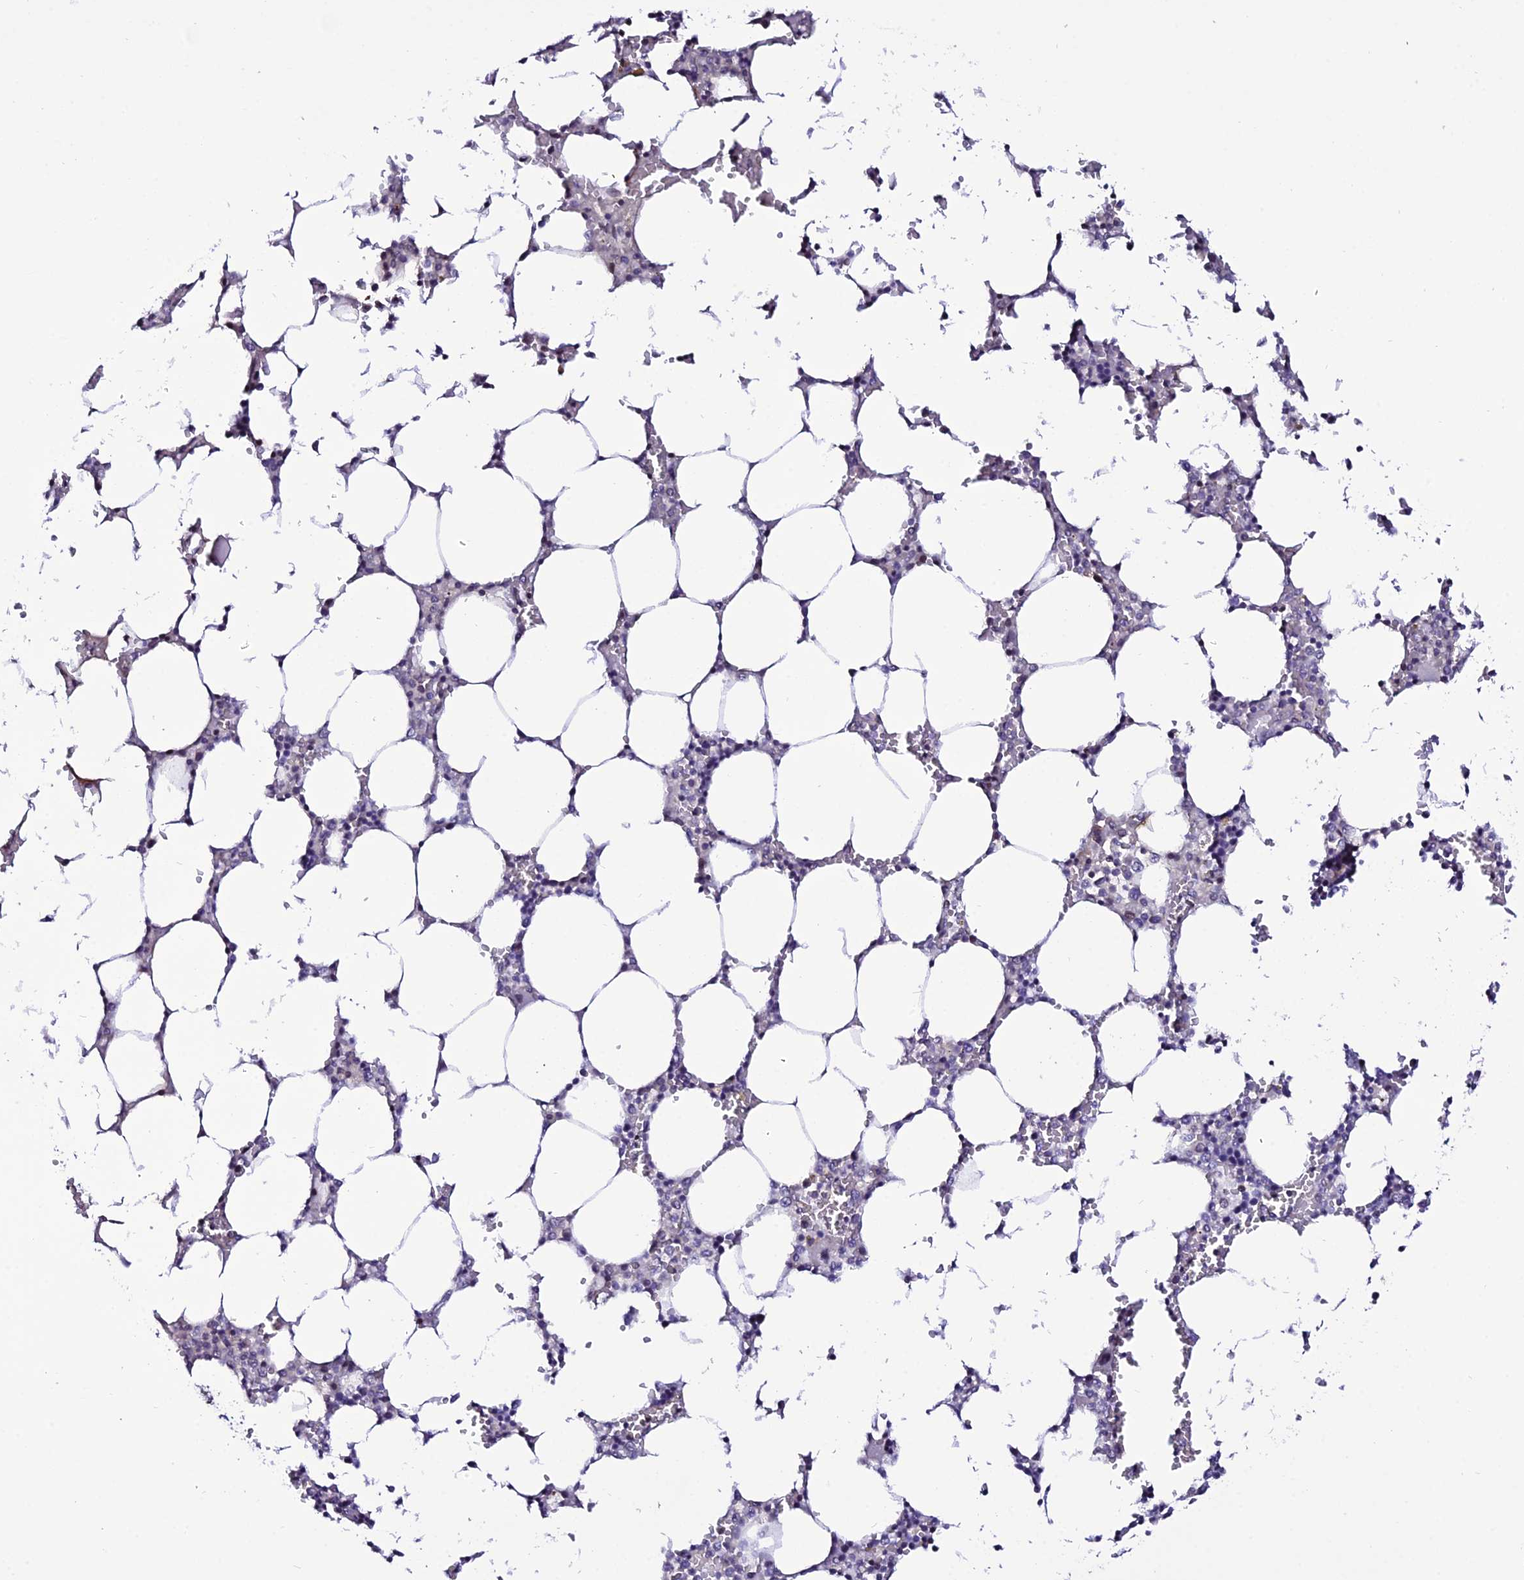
{"staining": {"intensity": "weak", "quantity": "<25%", "location": "cytoplasmic/membranous"}, "tissue": "bone marrow", "cell_type": "Hematopoietic cells", "image_type": "normal", "snomed": [{"axis": "morphology", "description": "Normal tissue, NOS"}, {"axis": "topography", "description": "Bone marrow"}], "caption": "DAB immunohistochemical staining of benign bone marrow exhibits no significant expression in hematopoietic cells. (DAB (3,3'-diaminobenzidine) immunohistochemistry (IHC) with hematoxylin counter stain).", "gene": "DEFB132", "patient": {"sex": "male", "age": 64}}